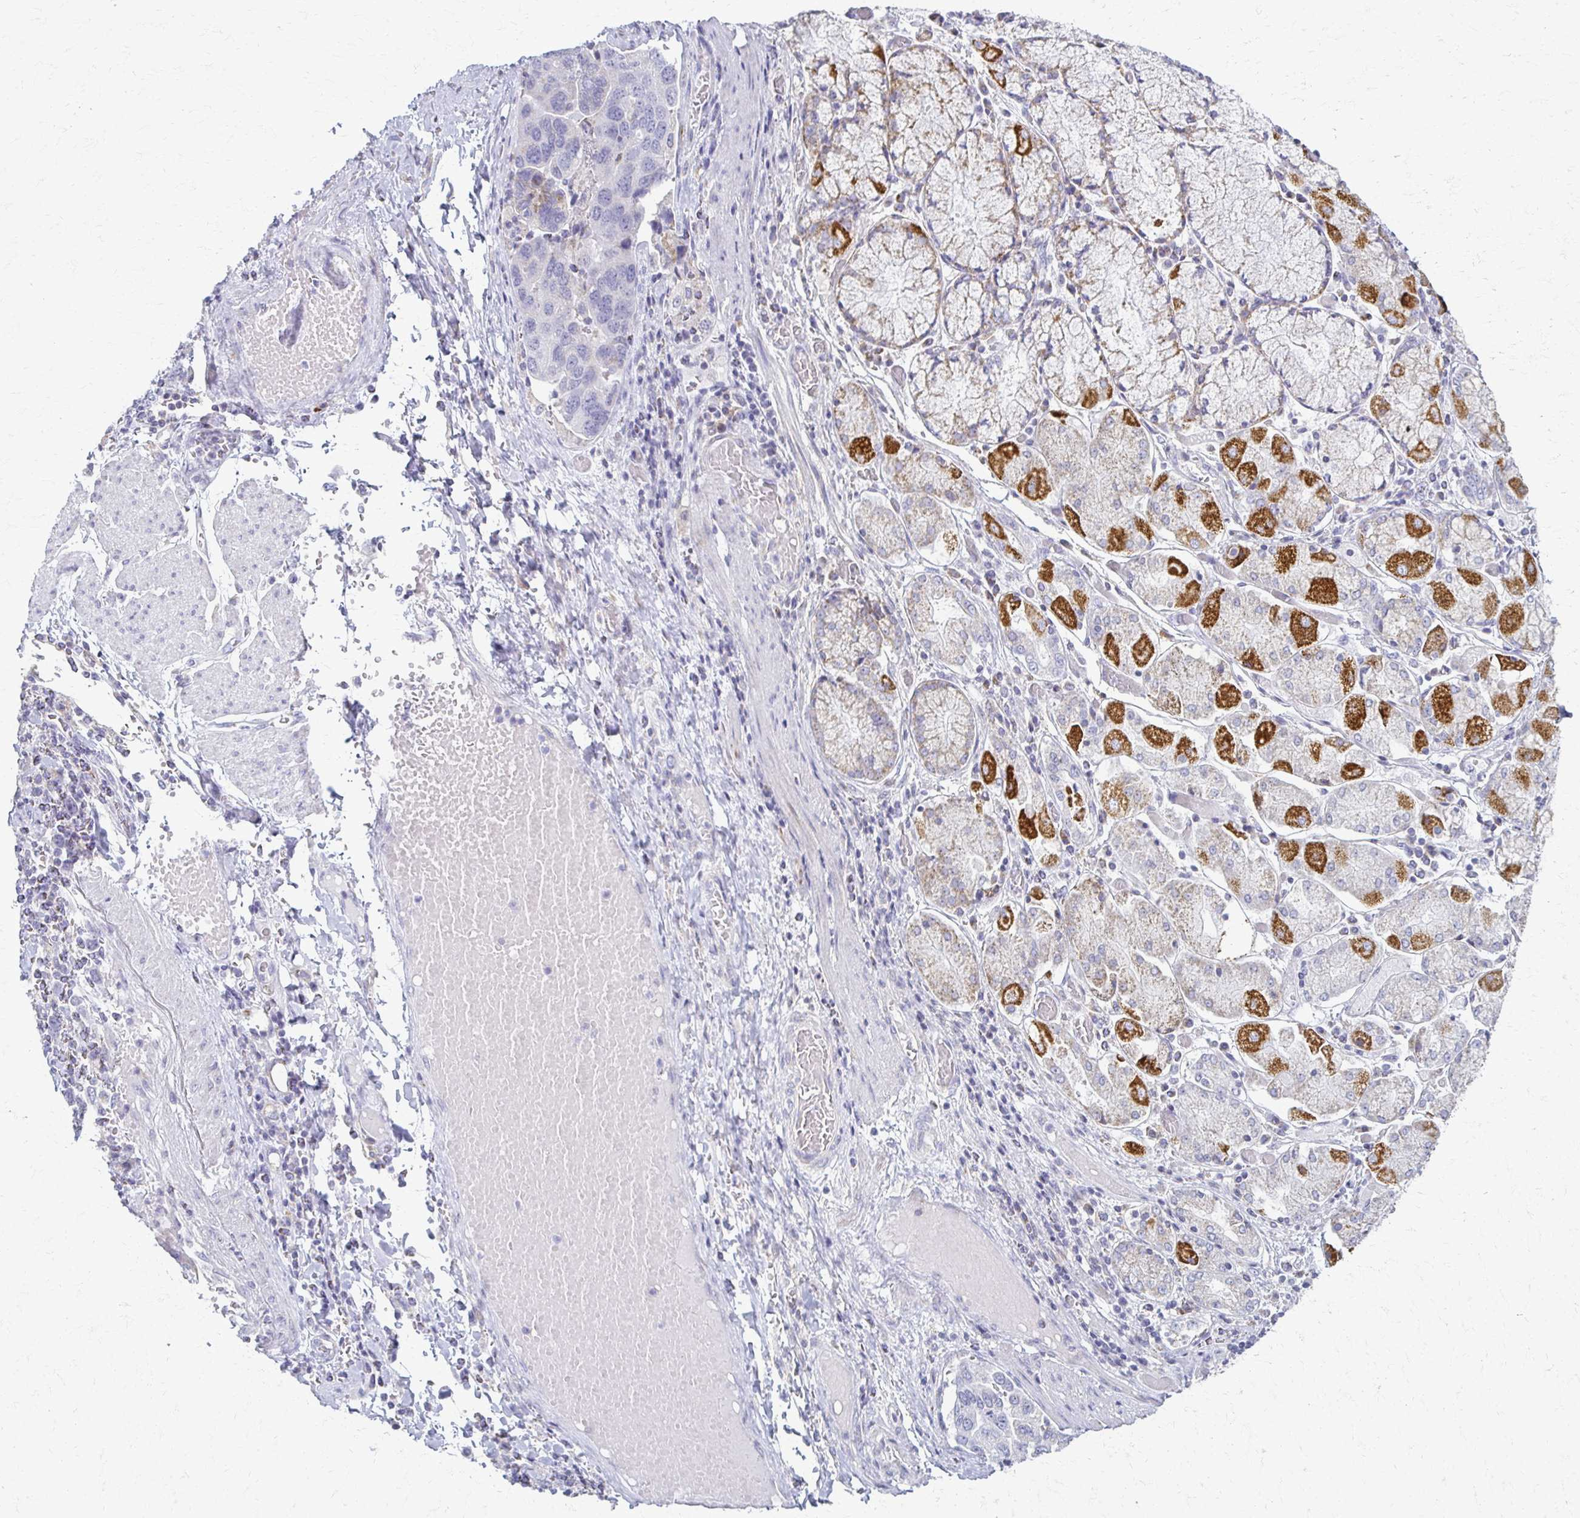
{"staining": {"intensity": "negative", "quantity": "none", "location": "none"}, "tissue": "stomach cancer", "cell_type": "Tumor cells", "image_type": "cancer", "snomed": [{"axis": "morphology", "description": "Adenocarcinoma, NOS"}, {"axis": "topography", "description": "Stomach, upper"}, {"axis": "topography", "description": "Stomach"}], "caption": "The photomicrograph demonstrates no significant positivity in tumor cells of stomach cancer (adenocarcinoma).", "gene": "FCGR2B", "patient": {"sex": "male", "age": 62}}